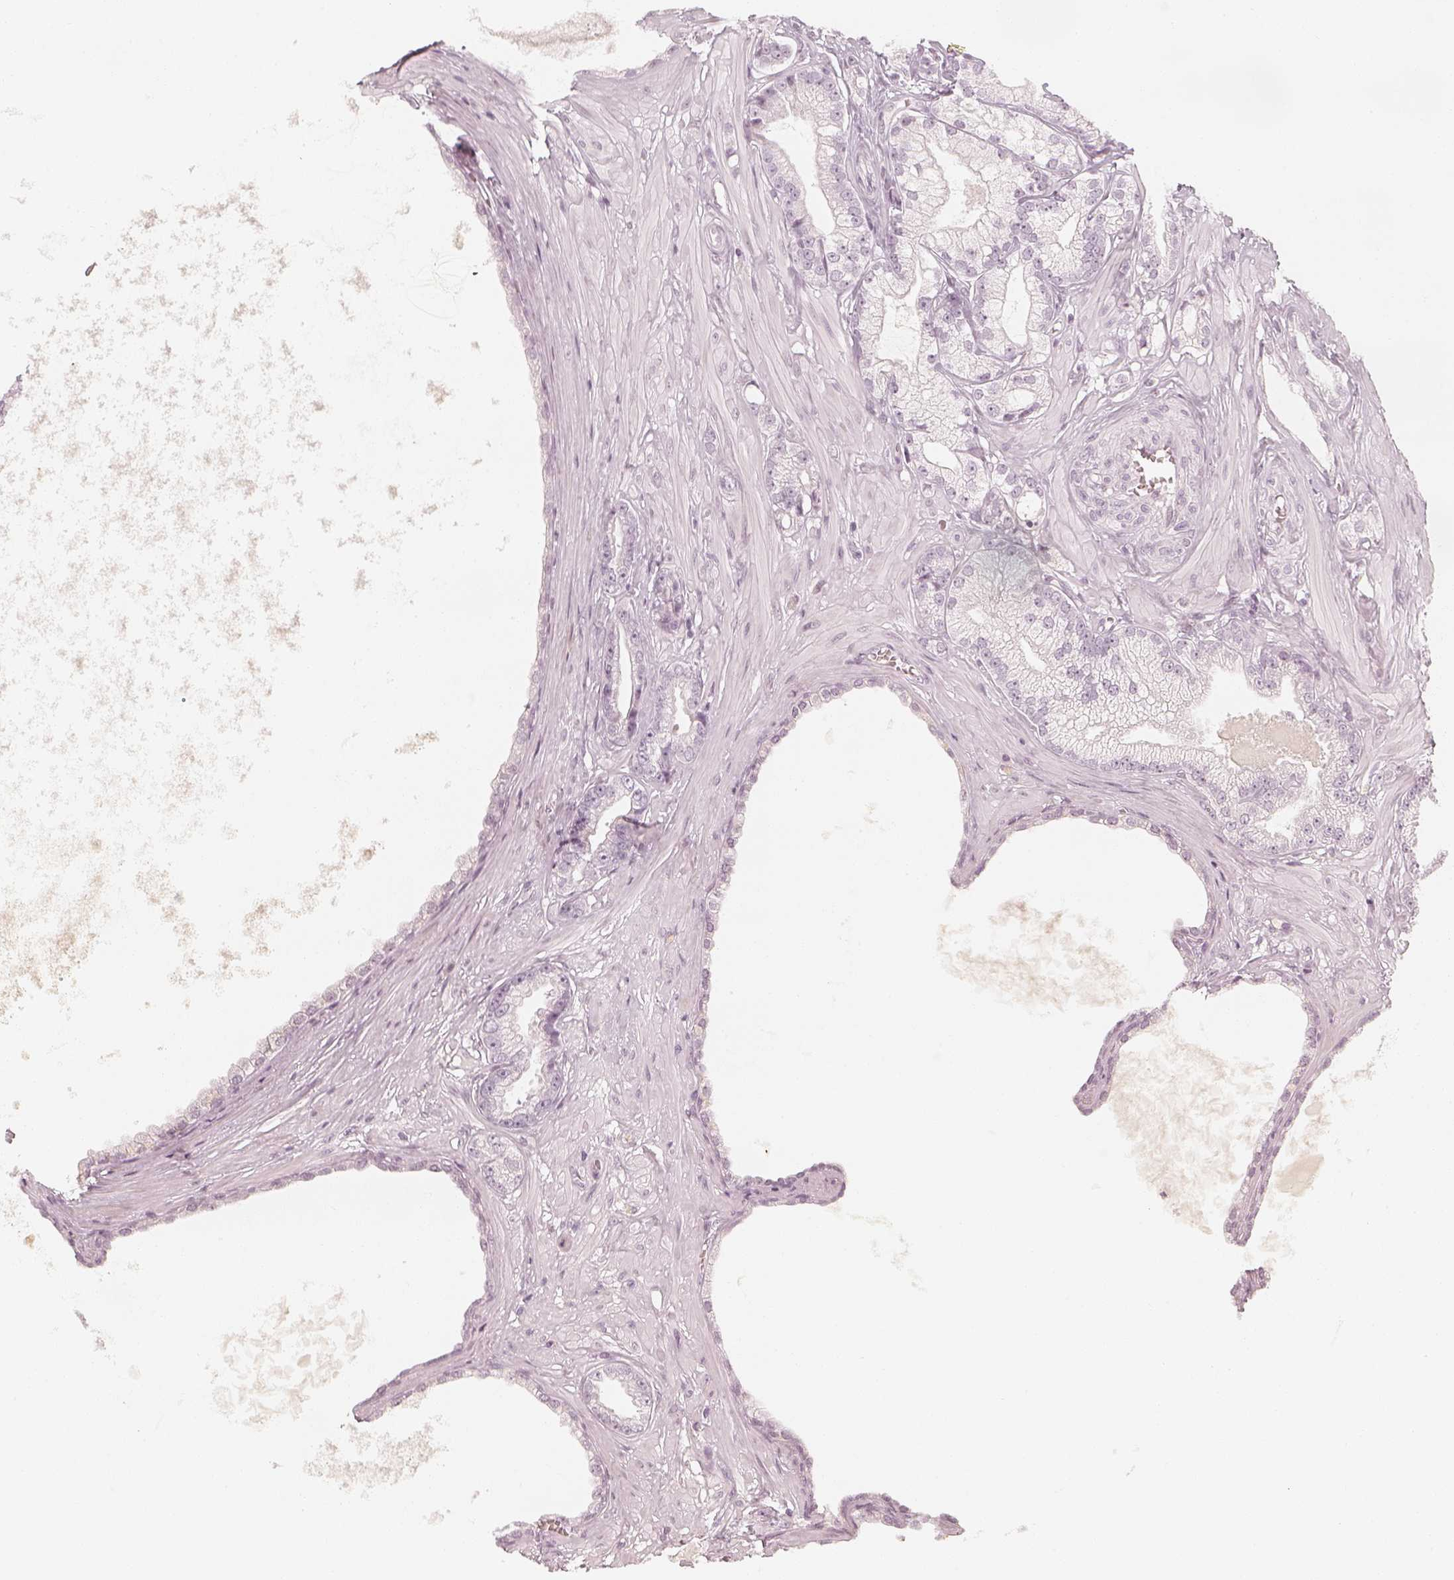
{"staining": {"intensity": "negative", "quantity": "none", "location": "none"}, "tissue": "prostate cancer", "cell_type": "Tumor cells", "image_type": "cancer", "snomed": [{"axis": "morphology", "description": "Adenocarcinoma, Low grade"}, {"axis": "topography", "description": "Prostate"}], "caption": "IHC photomicrograph of neoplastic tissue: human prostate adenocarcinoma (low-grade) stained with DAB (3,3'-diaminobenzidine) shows no significant protein staining in tumor cells.", "gene": "KRTAP2-1", "patient": {"sex": "male", "age": 64}}